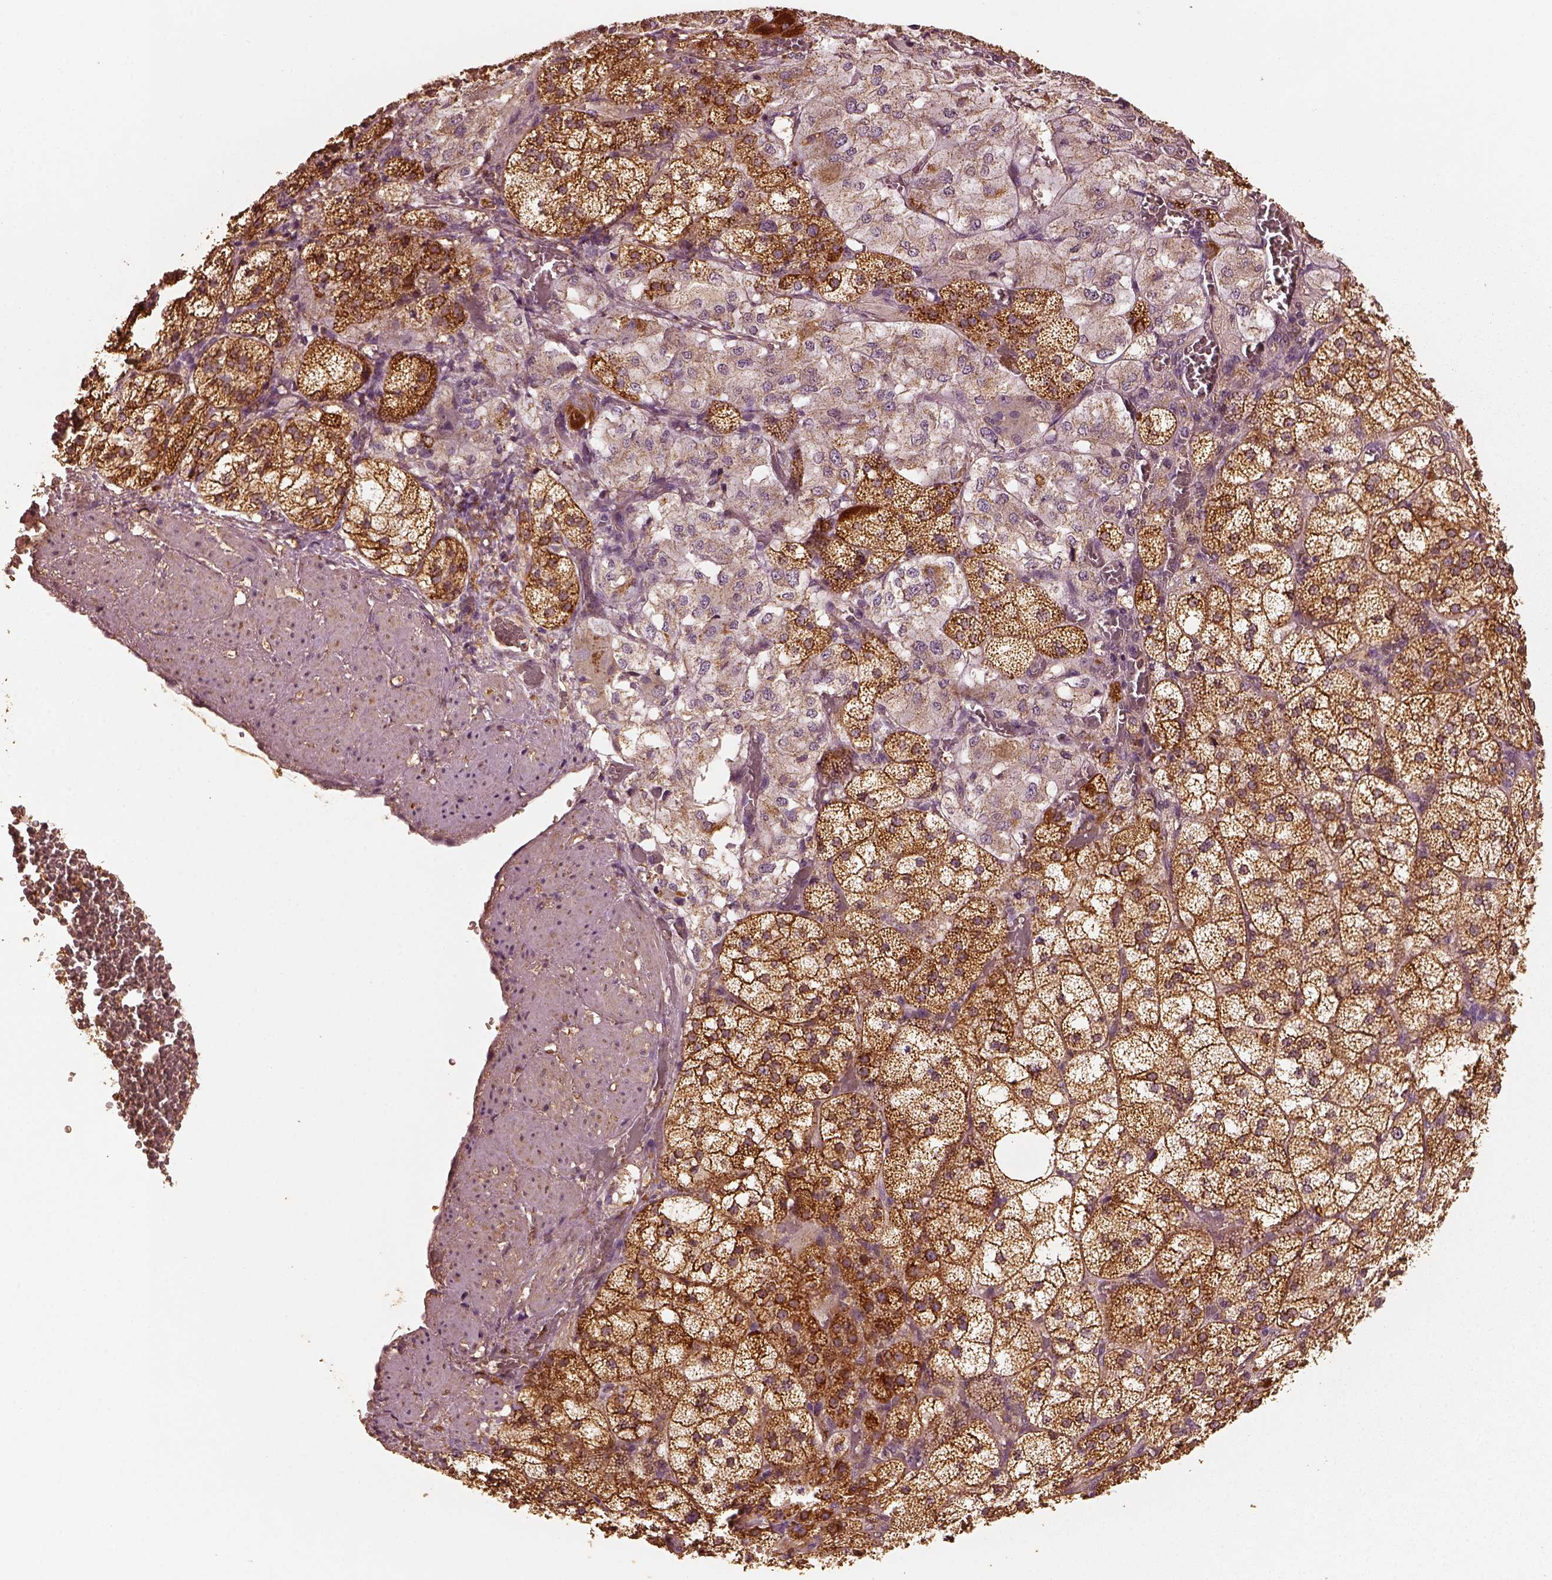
{"staining": {"intensity": "strong", "quantity": ">75%", "location": "cytoplasmic/membranous"}, "tissue": "adrenal gland", "cell_type": "Glandular cells", "image_type": "normal", "snomed": [{"axis": "morphology", "description": "Normal tissue, NOS"}, {"axis": "topography", "description": "Adrenal gland"}], "caption": "Human adrenal gland stained with a brown dye reveals strong cytoplasmic/membranous positive expression in about >75% of glandular cells.", "gene": "PTGES2", "patient": {"sex": "female", "age": 60}}